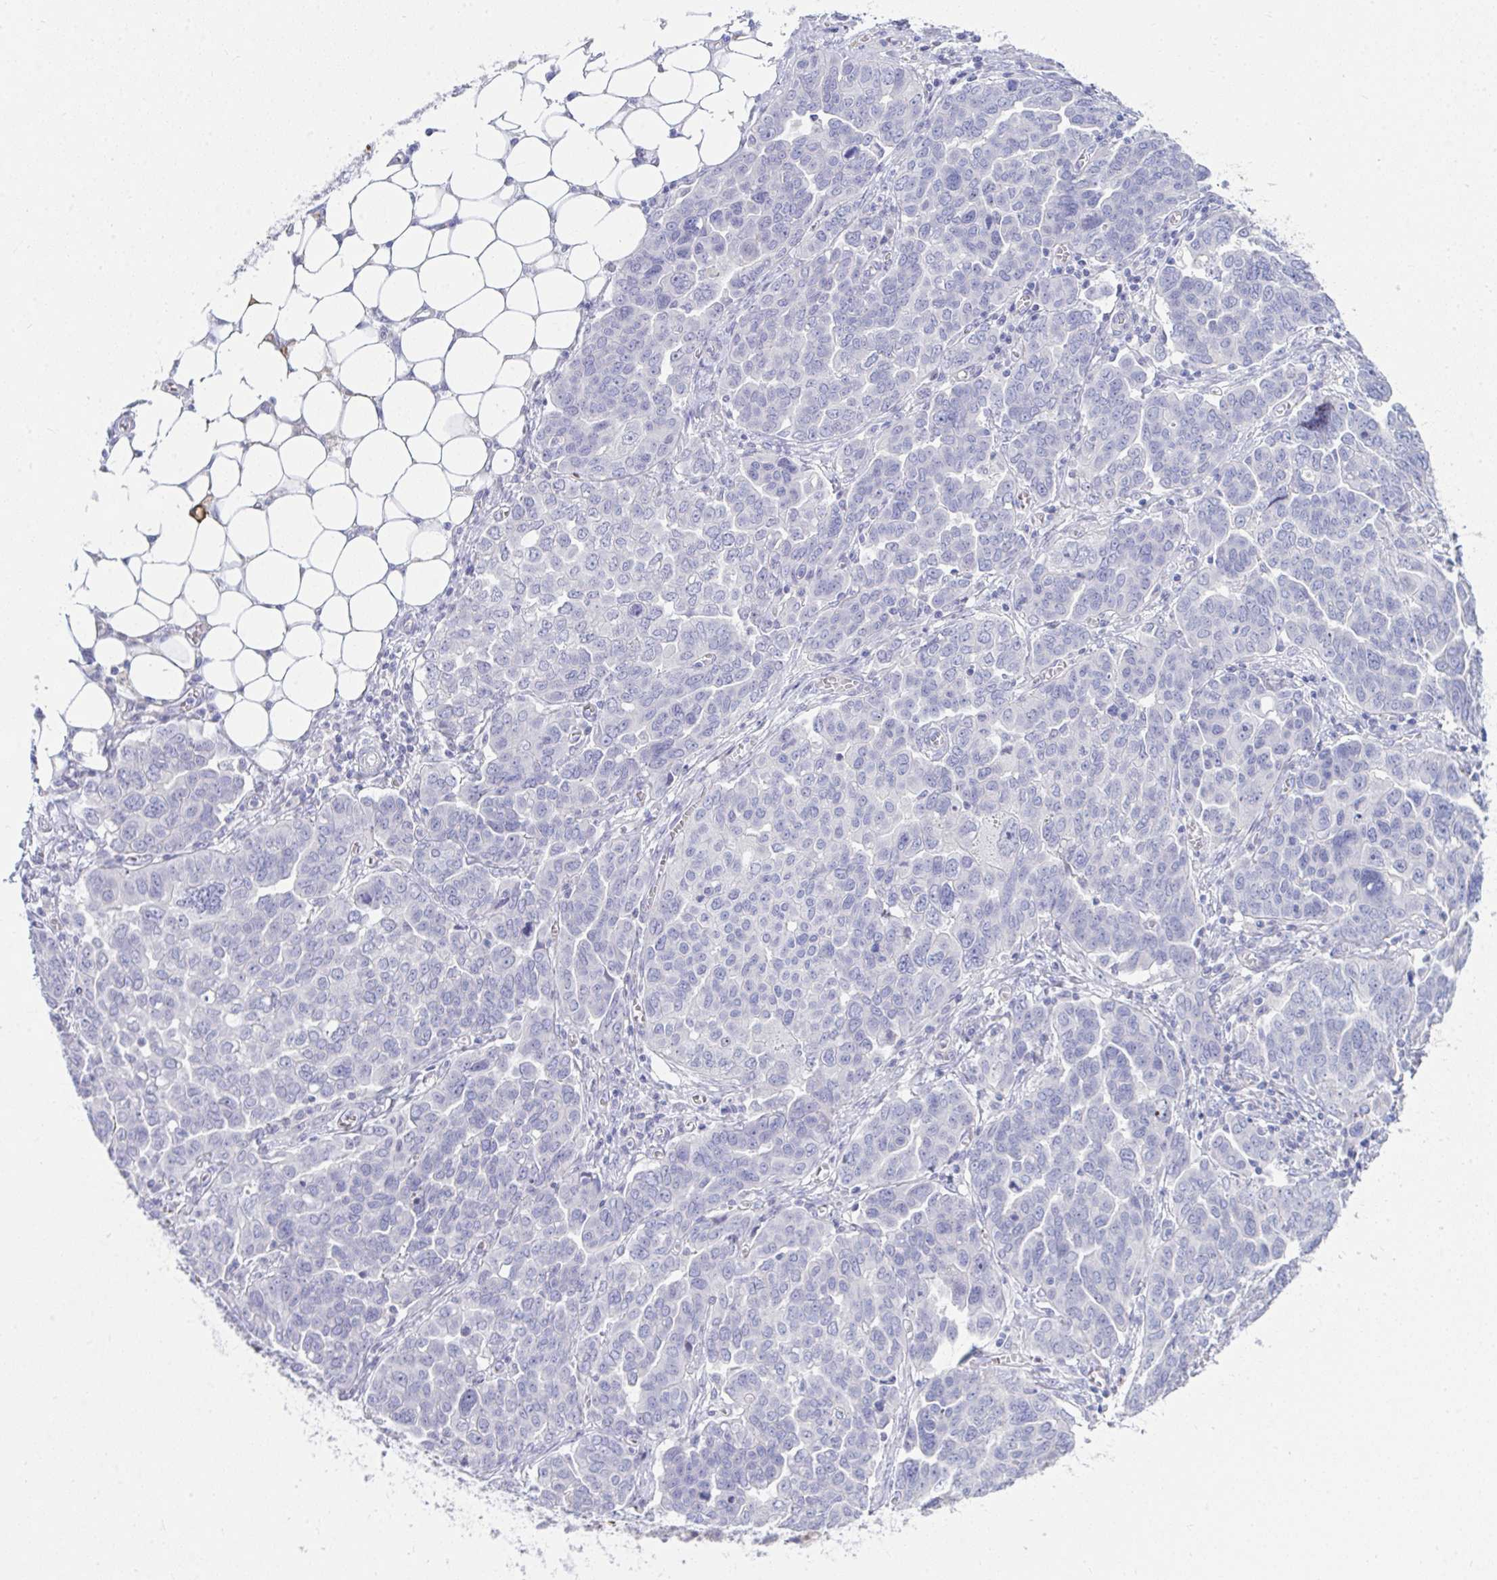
{"staining": {"intensity": "negative", "quantity": "none", "location": "none"}, "tissue": "ovarian cancer", "cell_type": "Tumor cells", "image_type": "cancer", "snomed": [{"axis": "morphology", "description": "Cystadenocarcinoma, serous, NOS"}, {"axis": "topography", "description": "Ovary"}], "caption": "This is an immunohistochemistry (IHC) micrograph of ovarian serous cystadenocarcinoma. There is no staining in tumor cells.", "gene": "LRRC36", "patient": {"sex": "female", "age": 59}}